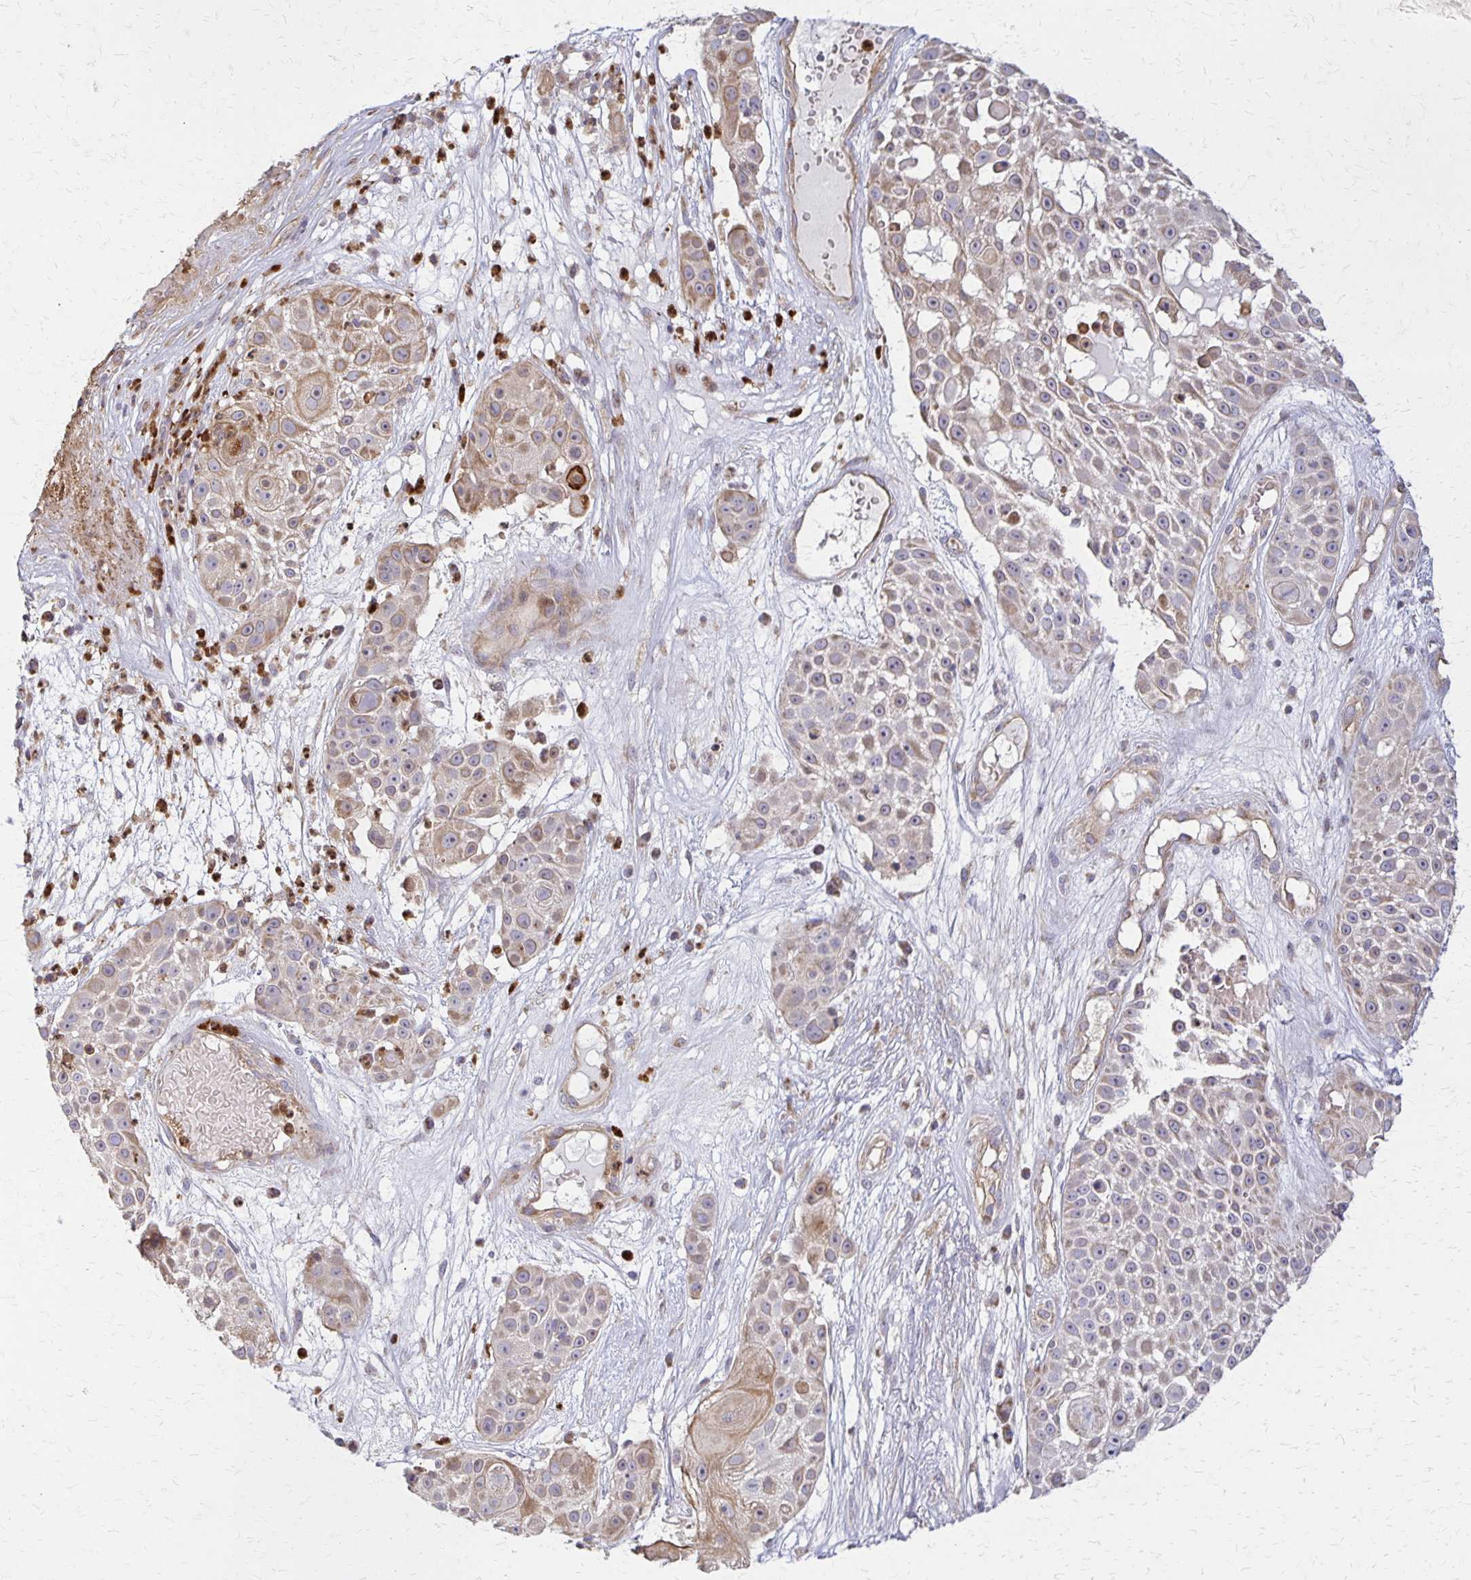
{"staining": {"intensity": "weak", "quantity": "<25%", "location": "cytoplasmic/membranous"}, "tissue": "skin cancer", "cell_type": "Tumor cells", "image_type": "cancer", "snomed": [{"axis": "morphology", "description": "Squamous cell carcinoma, NOS"}, {"axis": "topography", "description": "Skin"}], "caption": "Immunohistochemical staining of human skin squamous cell carcinoma shows no significant staining in tumor cells.", "gene": "EIF4EBP2", "patient": {"sex": "female", "age": 86}}